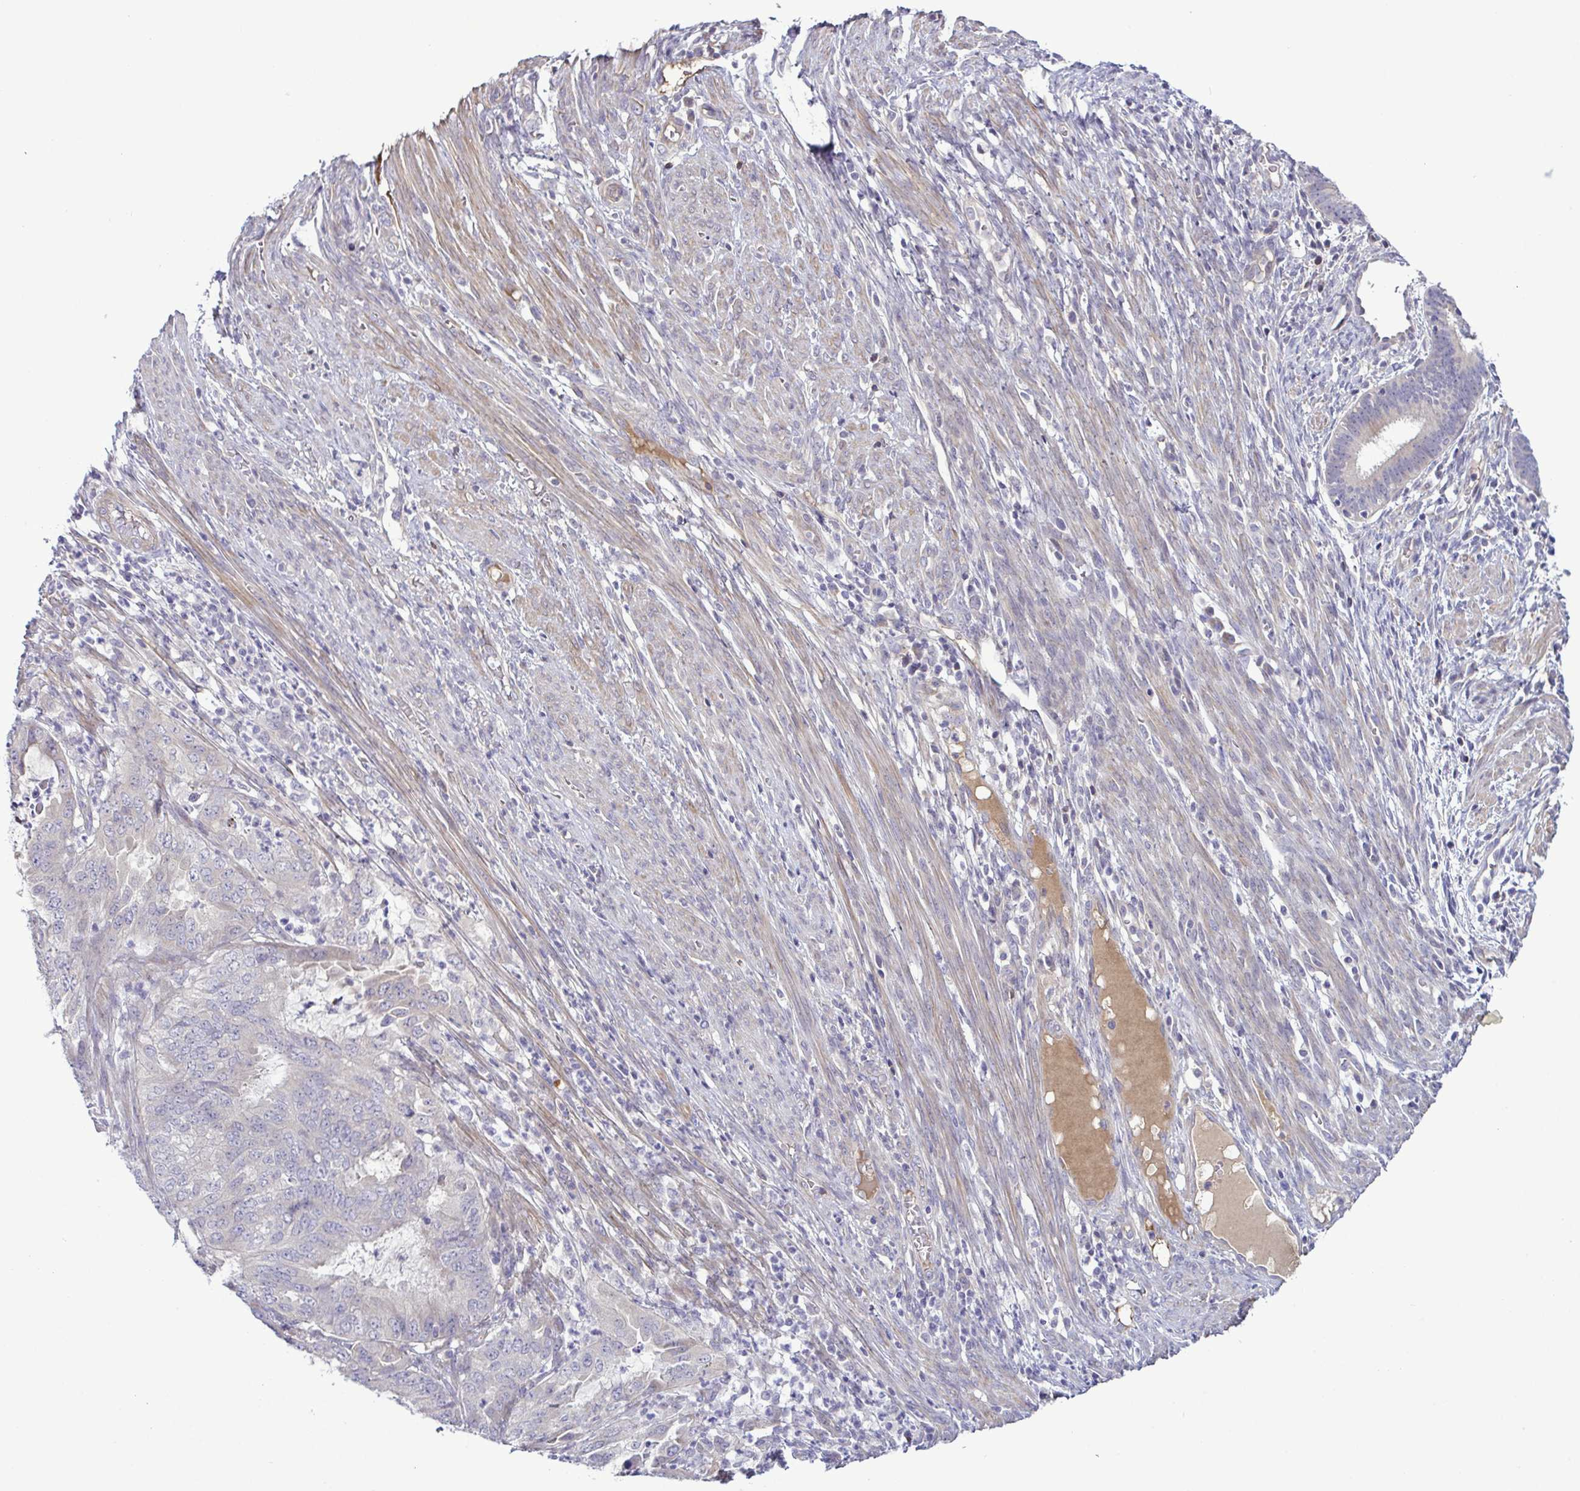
{"staining": {"intensity": "negative", "quantity": "none", "location": "none"}, "tissue": "endometrial cancer", "cell_type": "Tumor cells", "image_type": "cancer", "snomed": [{"axis": "morphology", "description": "Adenocarcinoma, NOS"}, {"axis": "topography", "description": "Endometrium"}], "caption": "Immunohistochemistry of human endometrial cancer shows no staining in tumor cells.", "gene": "SYNPO2L", "patient": {"sex": "female", "age": 51}}